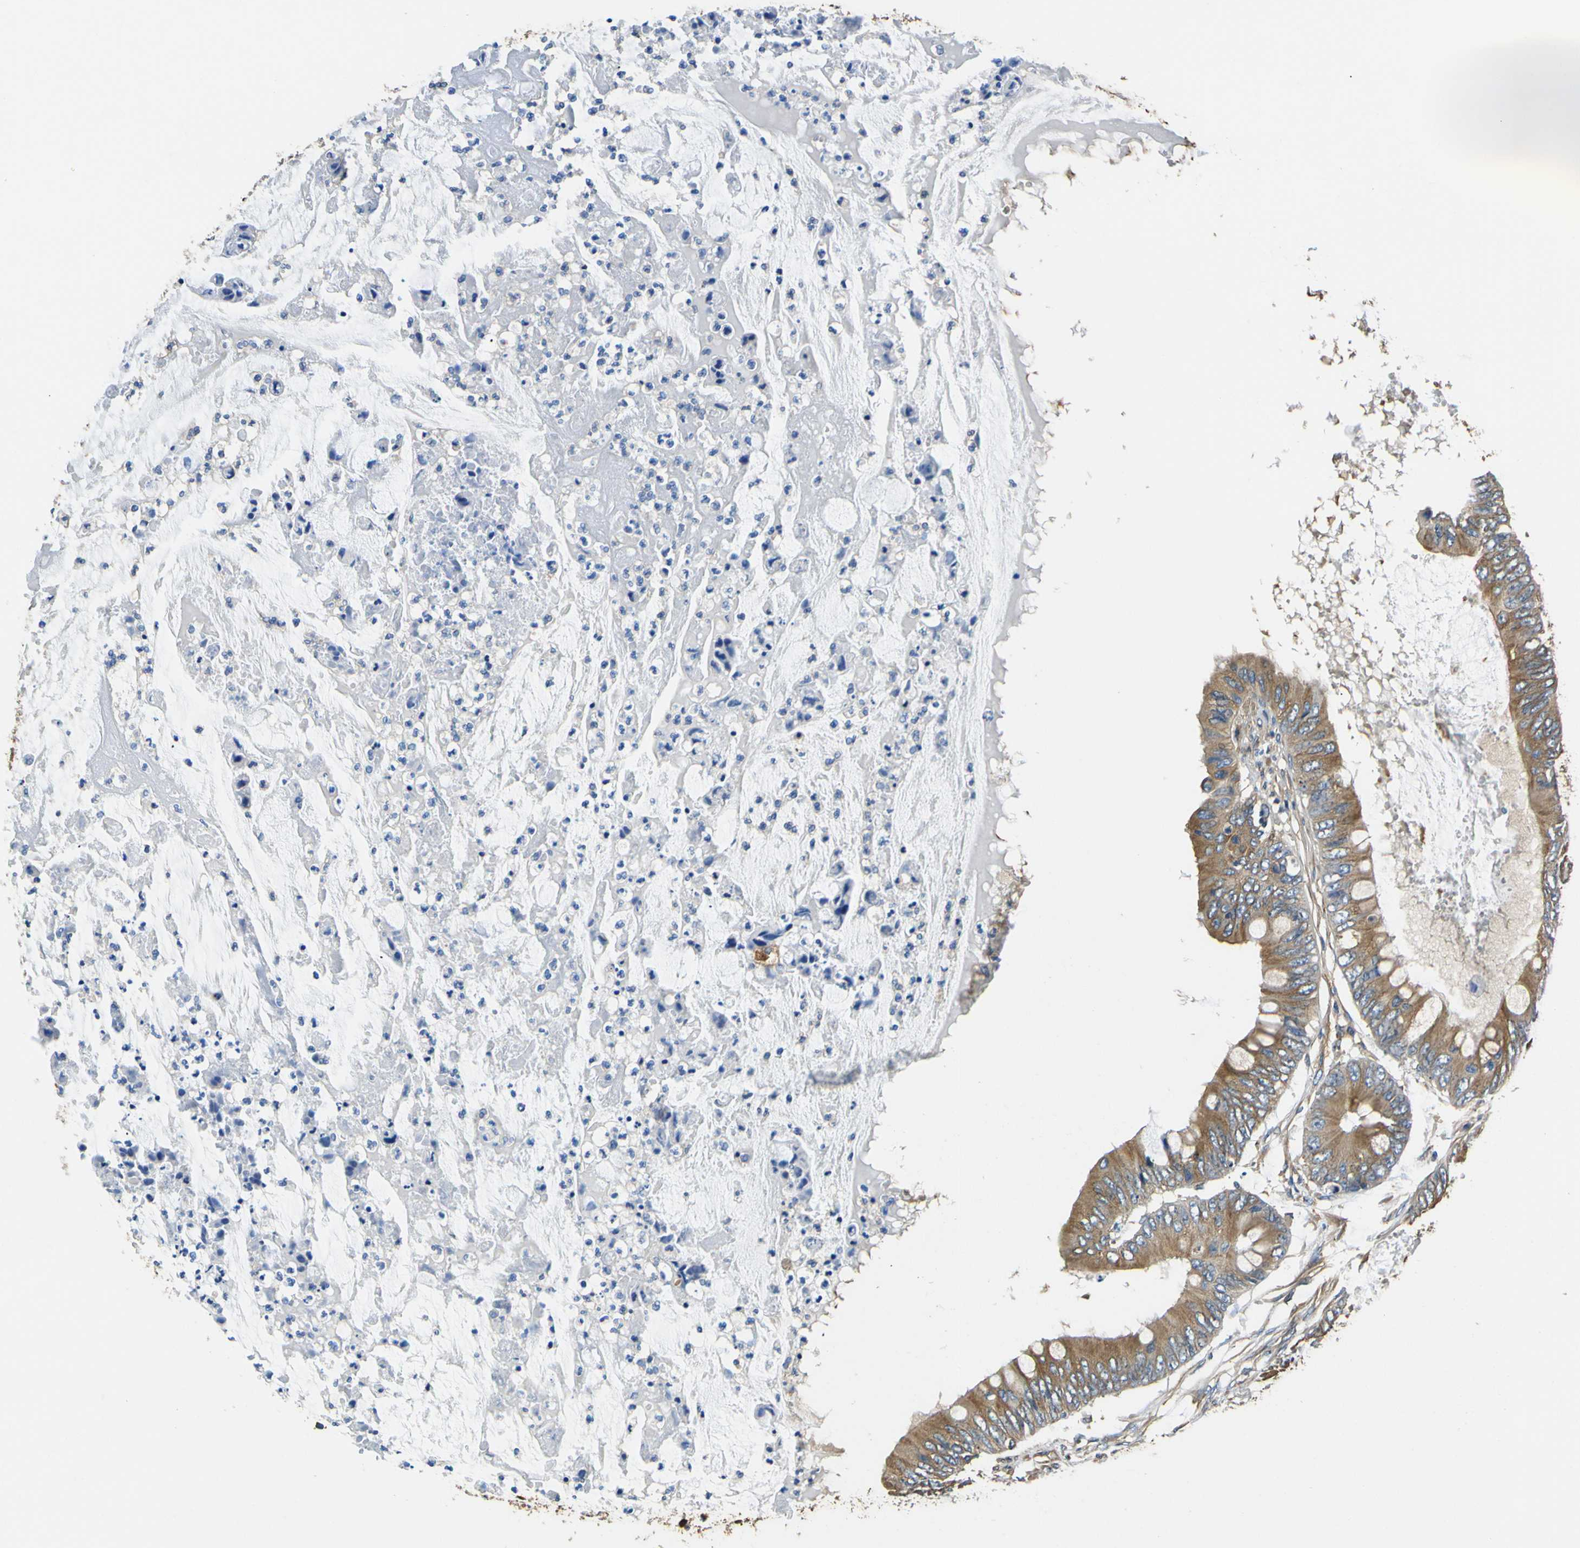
{"staining": {"intensity": "moderate", "quantity": ">75%", "location": "cytoplasmic/membranous"}, "tissue": "colorectal cancer", "cell_type": "Tumor cells", "image_type": "cancer", "snomed": [{"axis": "morphology", "description": "Normal tissue, NOS"}, {"axis": "morphology", "description": "Adenocarcinoma, NOS"}, {"axis": "topography", "description": "Rectum"}, {"axis": "topography", "description": "Peripheral nerve tissue"}], "caption": "Immunohistochemical staining of human colorectal adenocarcinoma exhibits medium levels of moderate cytoplasmic/membranous protein staining in about >75% of tumor cells.", "gene": "TUBB", "patient": {"sex": "female", "age": 77}}